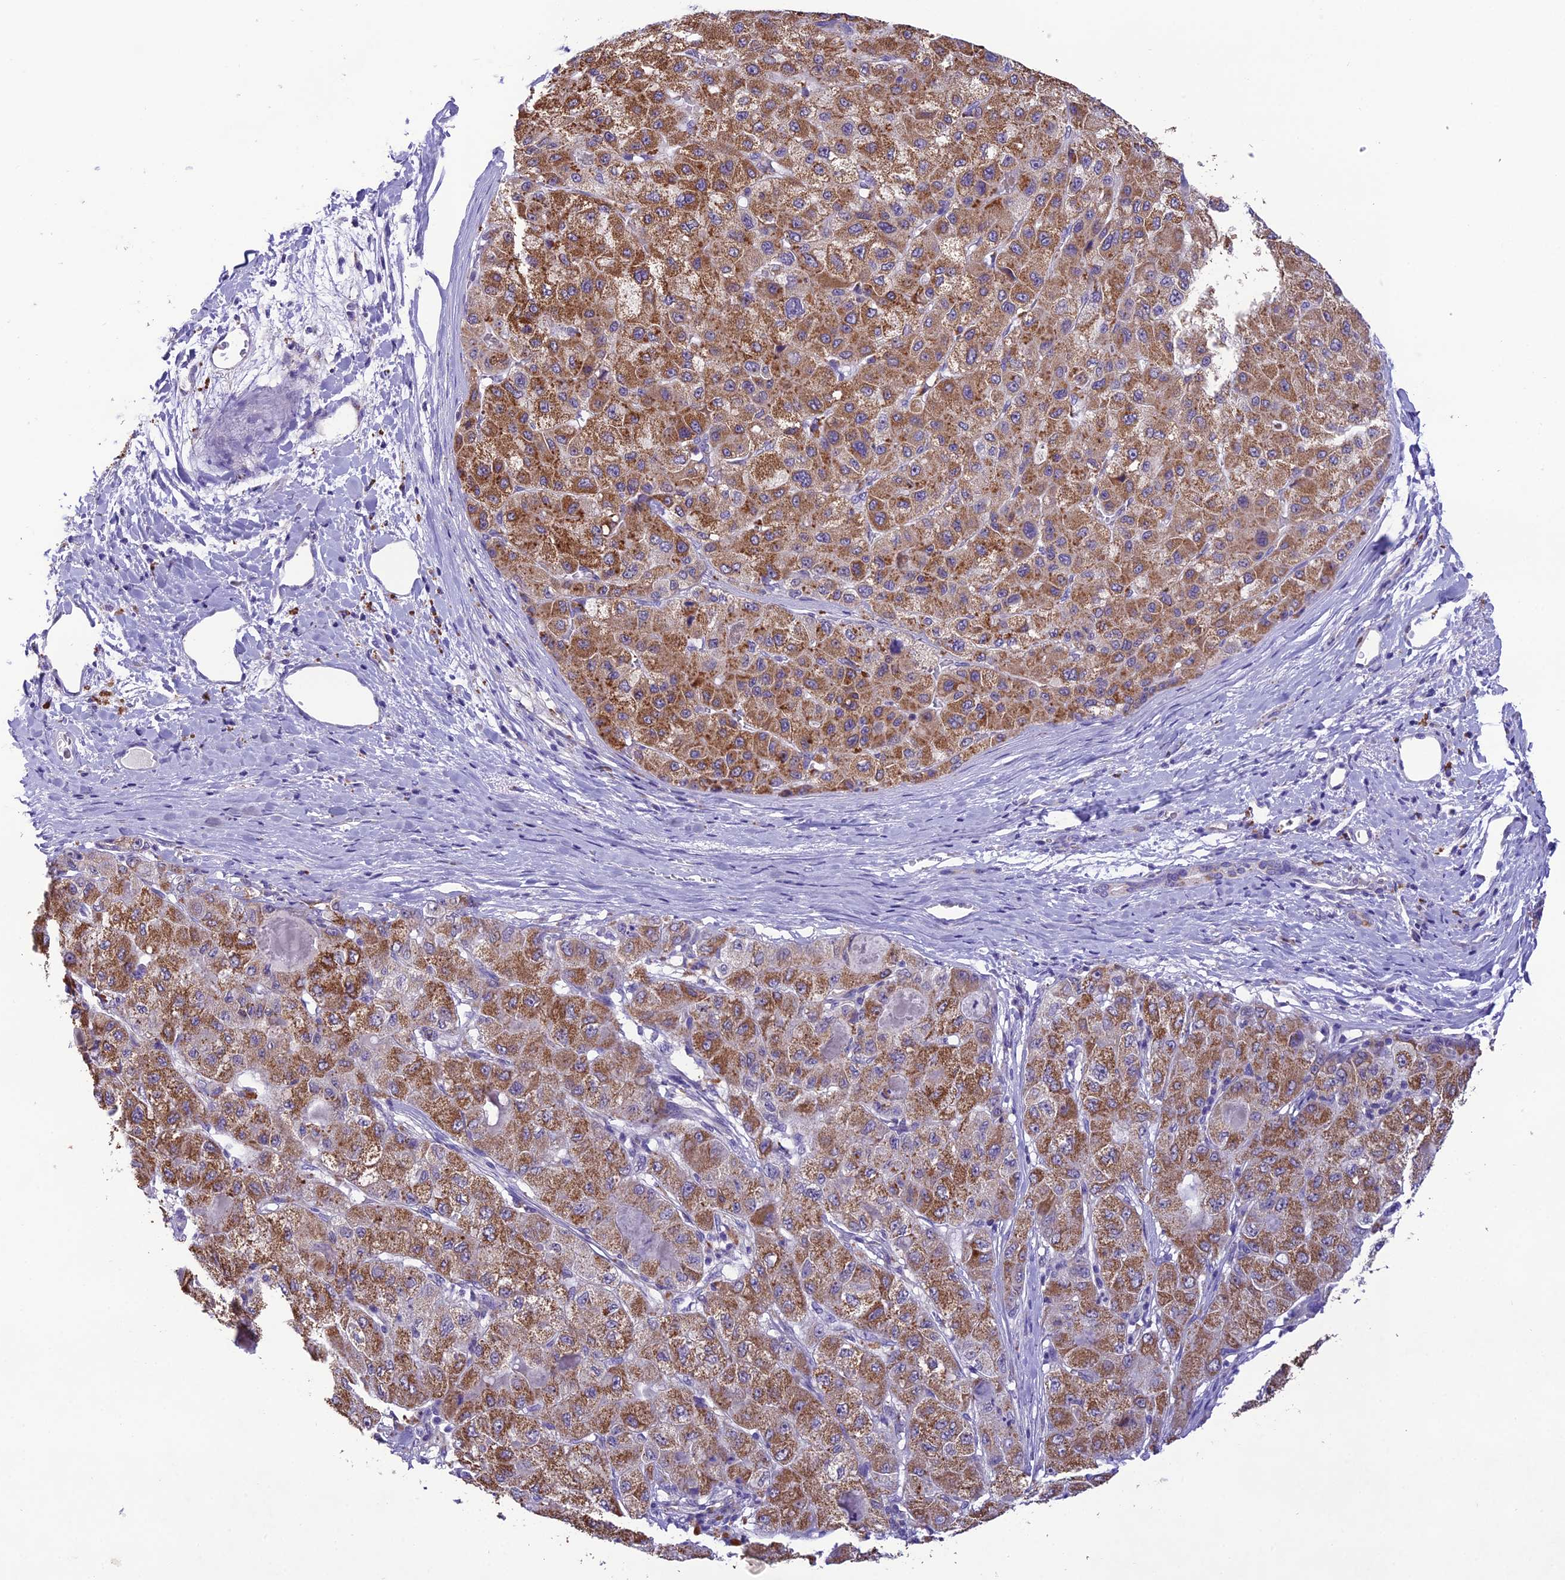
{"staining": {"intensity": "moderate", "quantity": "25%-75%", "location": "cytoplasmic/membranous"}, "tissue": "liver cancer", "cell_type": "Tumor cells", "image_type": "cancer", "snomed": [{"axis": "morphology", "description": "Carcinoma, Hepatocellular, NOS"}, {"axis": "topography", "description": "Liver"}], "caption": "Approximately 25%-75% of tumor cells in liver hepatocellular carcinoma exhibit moderate cytoplasmic/membranous protein staining as visualized by brown immunohistochemical staining.", "gene": "MIIP", "patient": {"sex": "male", "age": 80}}